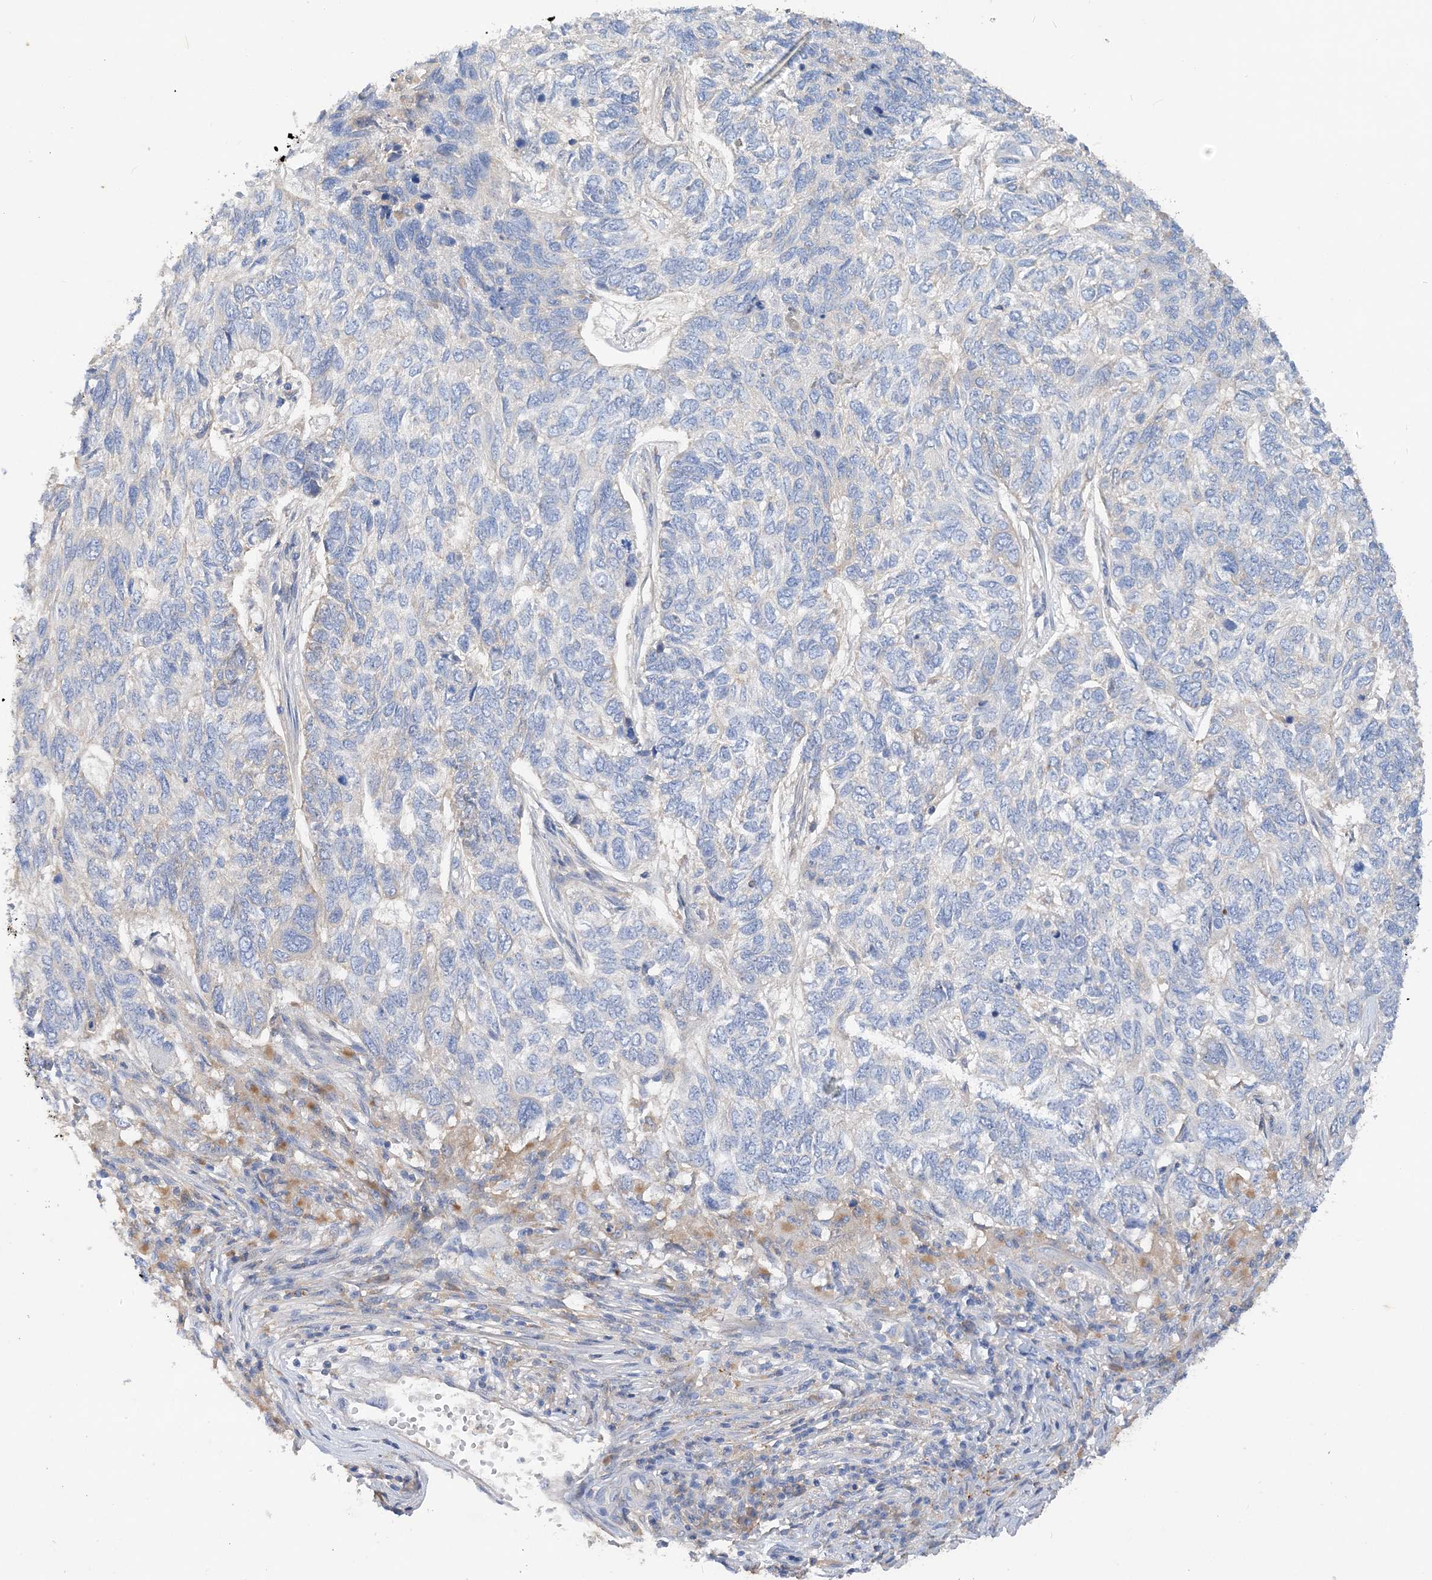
{"staining": {"intensity": "negative", "quantity": "none", "location": "none"}, "tissue": "skin cancer", "cell_type": "Tumor cells", "image_type": "cancer", "snomed": [{"axis": "morphology", "description": "Basal cell carcinoma"}, {"axis": "topography", "description": "Skin"}], "caption": "This micrograph is of skin basal cell carcinoma stained with IHC to label a protein in brown with the nuclei are counter-stained blue. There is no expression in tumor cells.", "gene": "GRINA", "patient": {"sex": "female", "age": 65}}